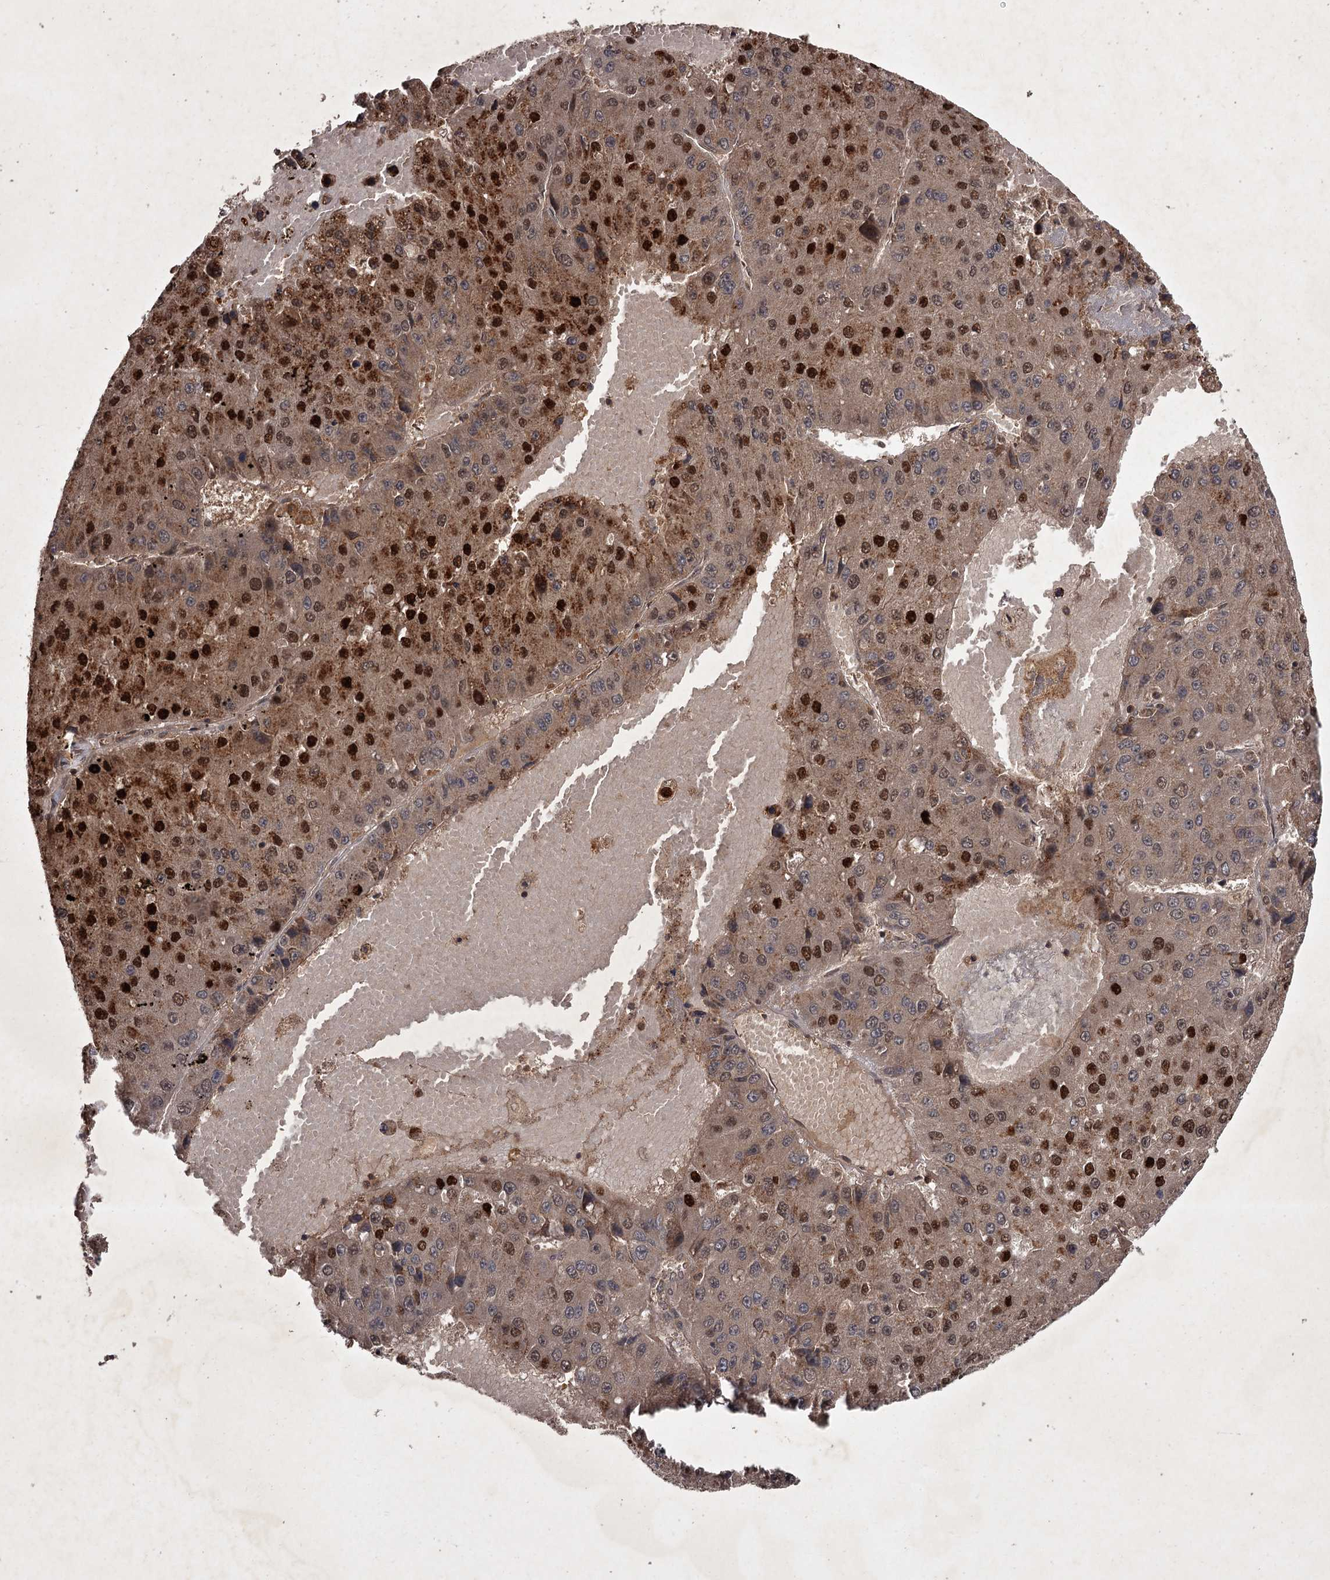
{"staining": {"intensity": "strong", "quantity": ">75%", "location": "cytoplasmic/membranous,nuclear"}, "tissue": "liver cancer", "cell_type": "Tumor cells", "image_type": "cancer", "snomed": [{"axis": "morphology", "description": "Carcinoma, Hepatocellular, NOS"}, {"axis": "topography", "description": "Liver"}], "caption": "Immunohistochemistry (IHC) of human liver hepatocellular carcinoma displays high levels of strong cytoplasmic/membranous and nuclear expression in about >75% of tumor cells. The protein of interest is shown in brown color, while the nuclei are stained blue.", "gene": "TBC1D23", "patient": {"sex": "female", "age": 73}}